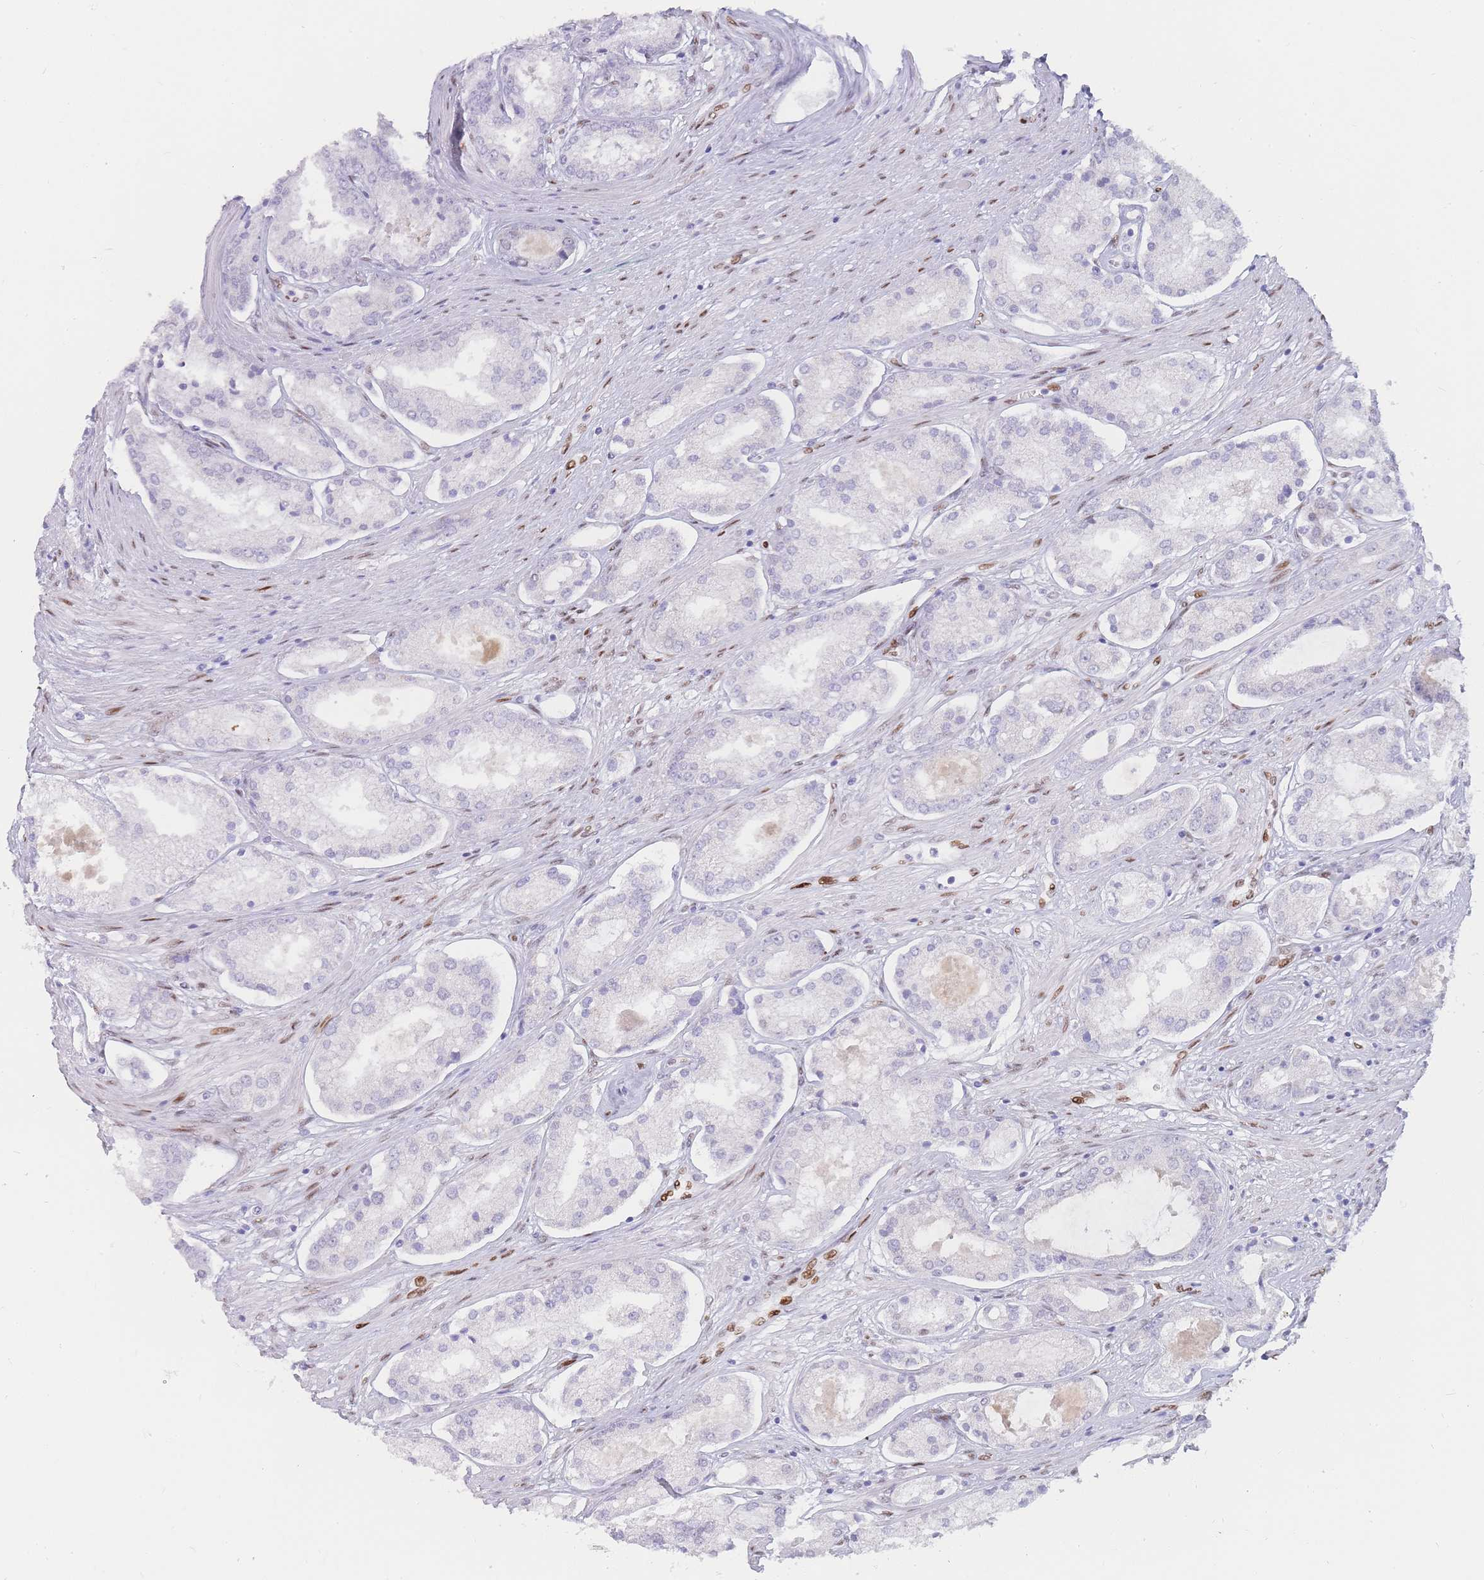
{"staining": {"intensity": "negative", "quantity": "none", "location": "none"}, "tissue": "prostate cancer", "cell_type": "Tumor cells", "image_type": "cancer", "snomed": [{"axis": "morphology", "description": "Adenocarcinoma, Low grade"}, {"axis": "topography", "description": "Prostate"}], "caption": "Tumor cells show no significant protein expression in adenocarcinoma (low-grade) (prostate). (DAB immunohistochemistry (IHC) visualized using brightfield microscopy, high magnification).", "gene": "PSMB5", "patient": {"sex": "male", "age": 68}}